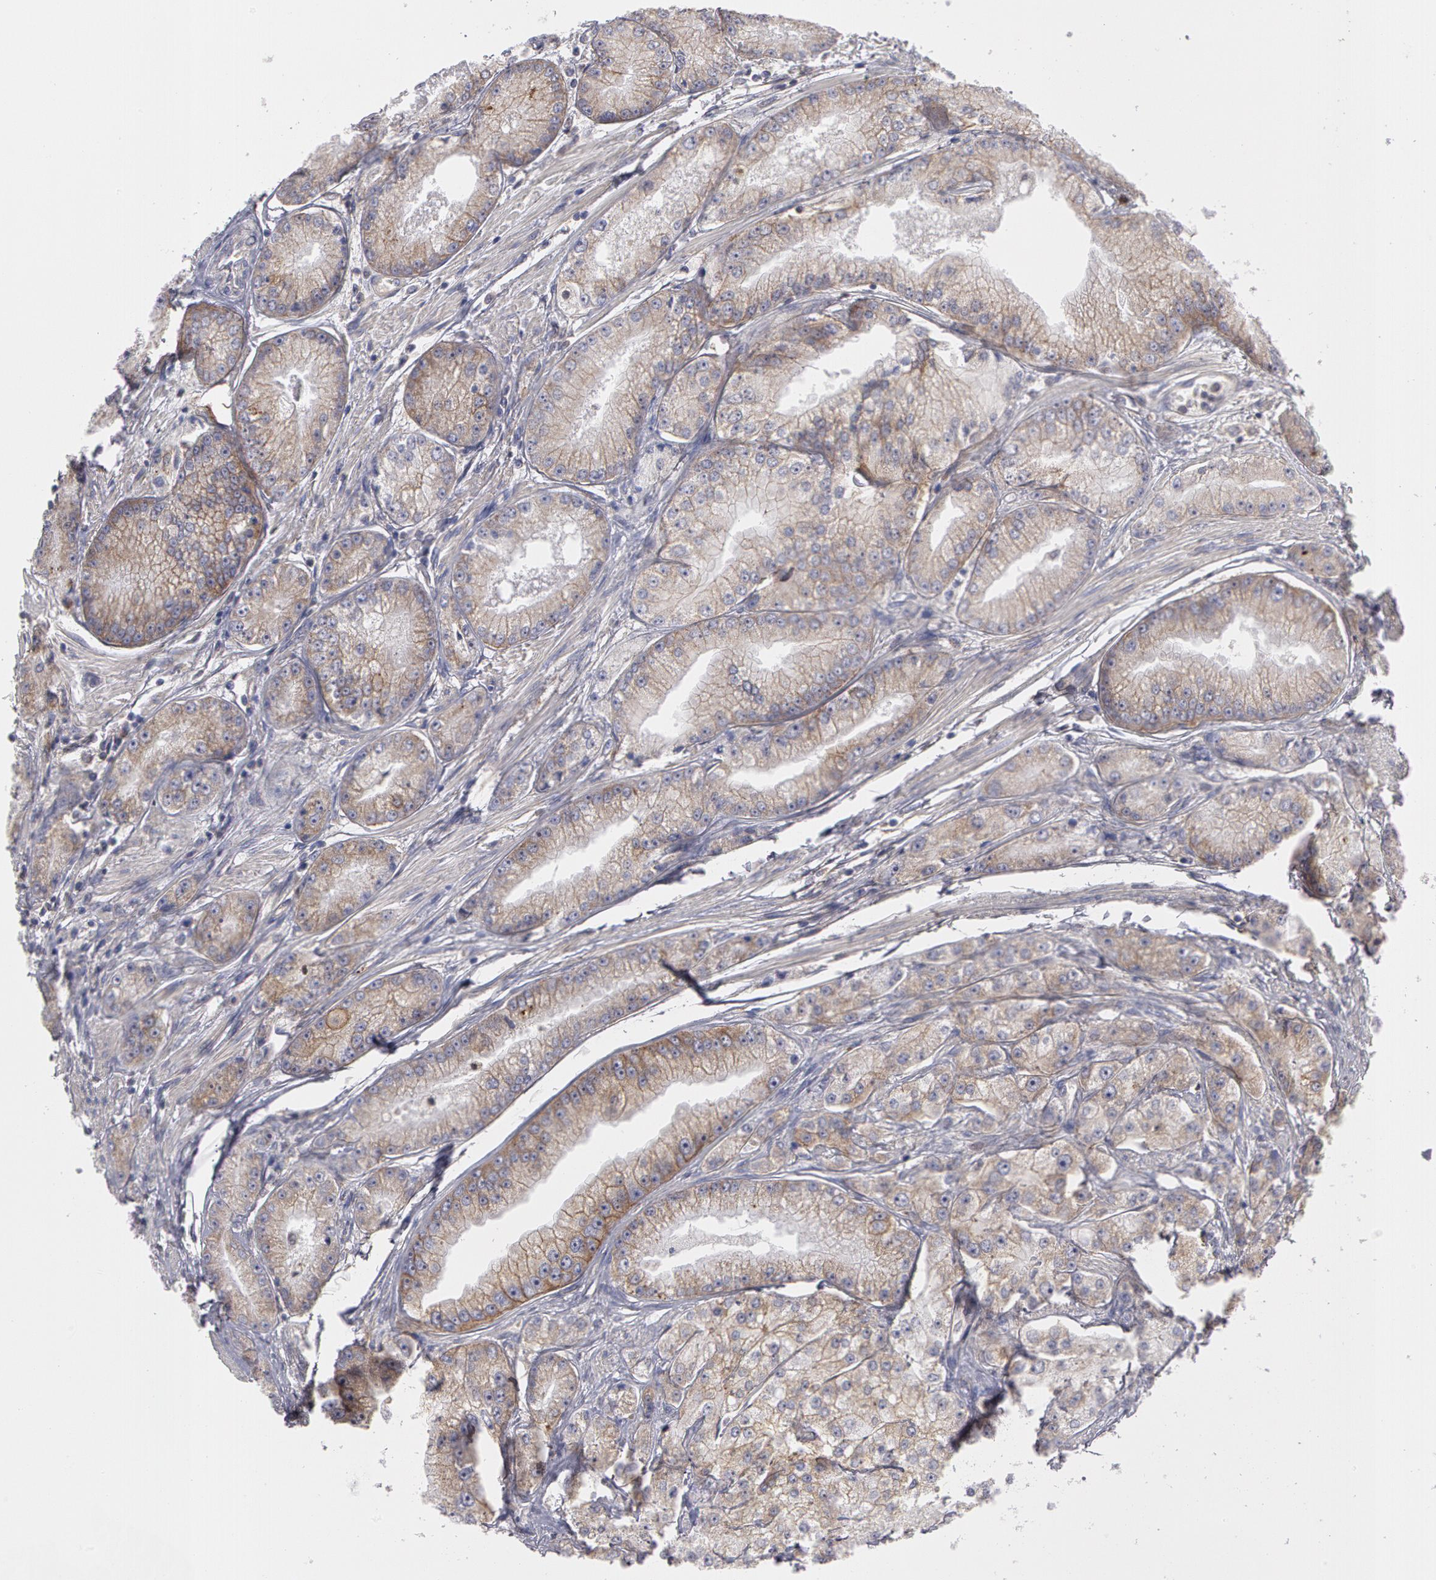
{"staining": {"intensity": "weak", "quantity": "25%-75%", "location": "cytoplasmic/membranous"}, "tissue": "prostate cancer", "cell_type": "Tumor cells", "image_type": "cancer", "snomed": [{"axis": "morphology", "description": "Adenocarcinoma, Medium grade"}, {"axis": "topography", "description": "Prostate"}], "caption": "This image displays prostate adenocarcinoma (medium-grade) stained with immunohistochemistry to label a protein in brown. The cytoplasmic/membranous of tumor cells show weak positivity for the protein. Nuclei are counter-stained blue.", "gene": "ERBB2", "patient": {"sex": "male", "age": 72}}